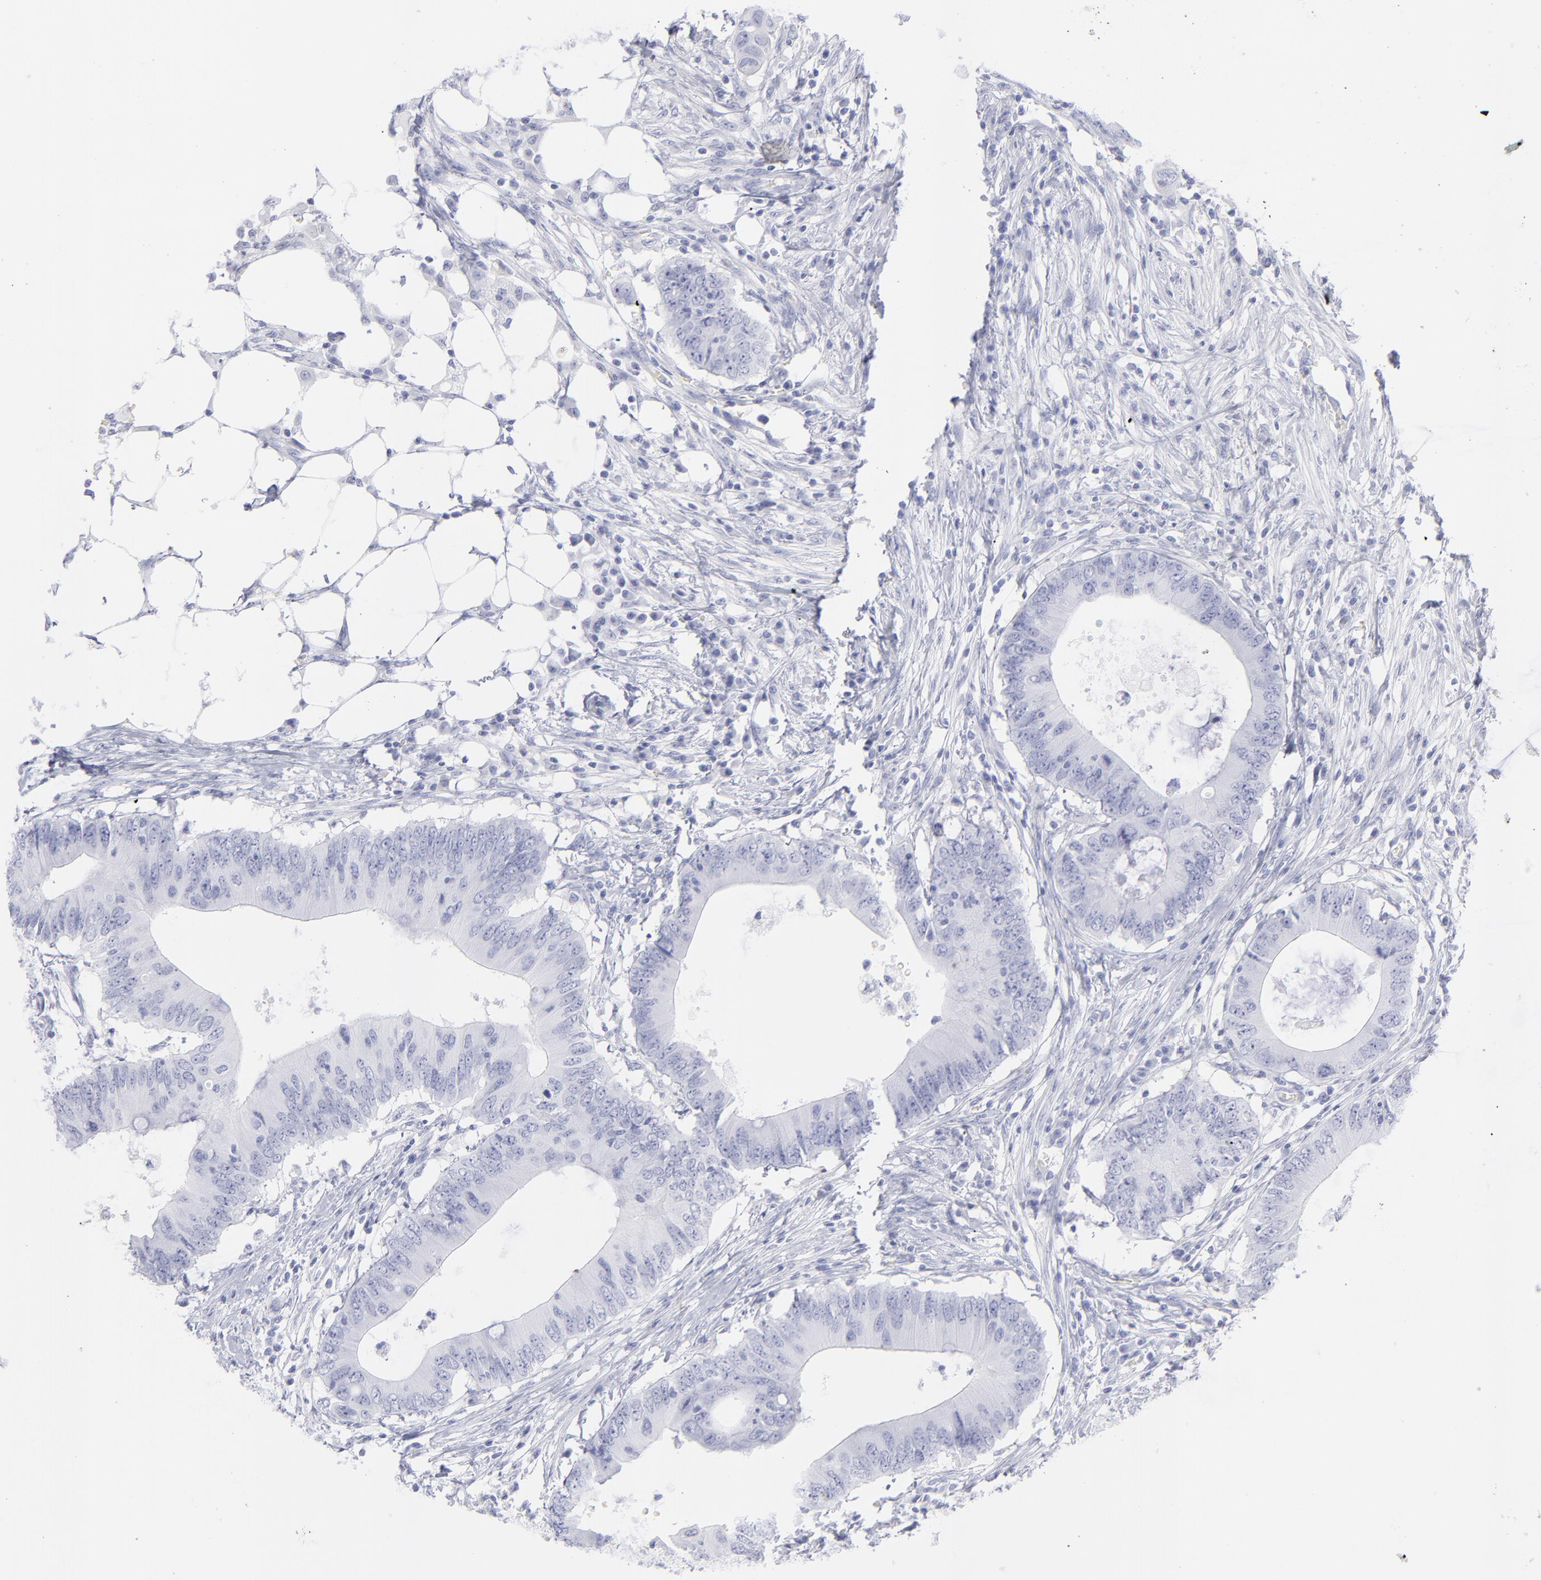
{"staining": {"intensity": "negative", "quantity": "none", "location": "none"}, "tissue": "colorectal cancer", "cell_type": "Tumor cells", "image_type": "cancer", "snomed": [{"axis": "morphology", "description": "Adenocarcinoma, NOS"}, {"axis": "topography", "description": "Colon"}], "caption": "The photomicrograph demonstrates no staining of tumor cells in adenocarcinoma (colorectal). (DAB immunohistochemistry (IHC) visualized using brightfield microscopy, high magnification).", "gene": "F13B", "patient": {"sex": "male", "age": 71}}